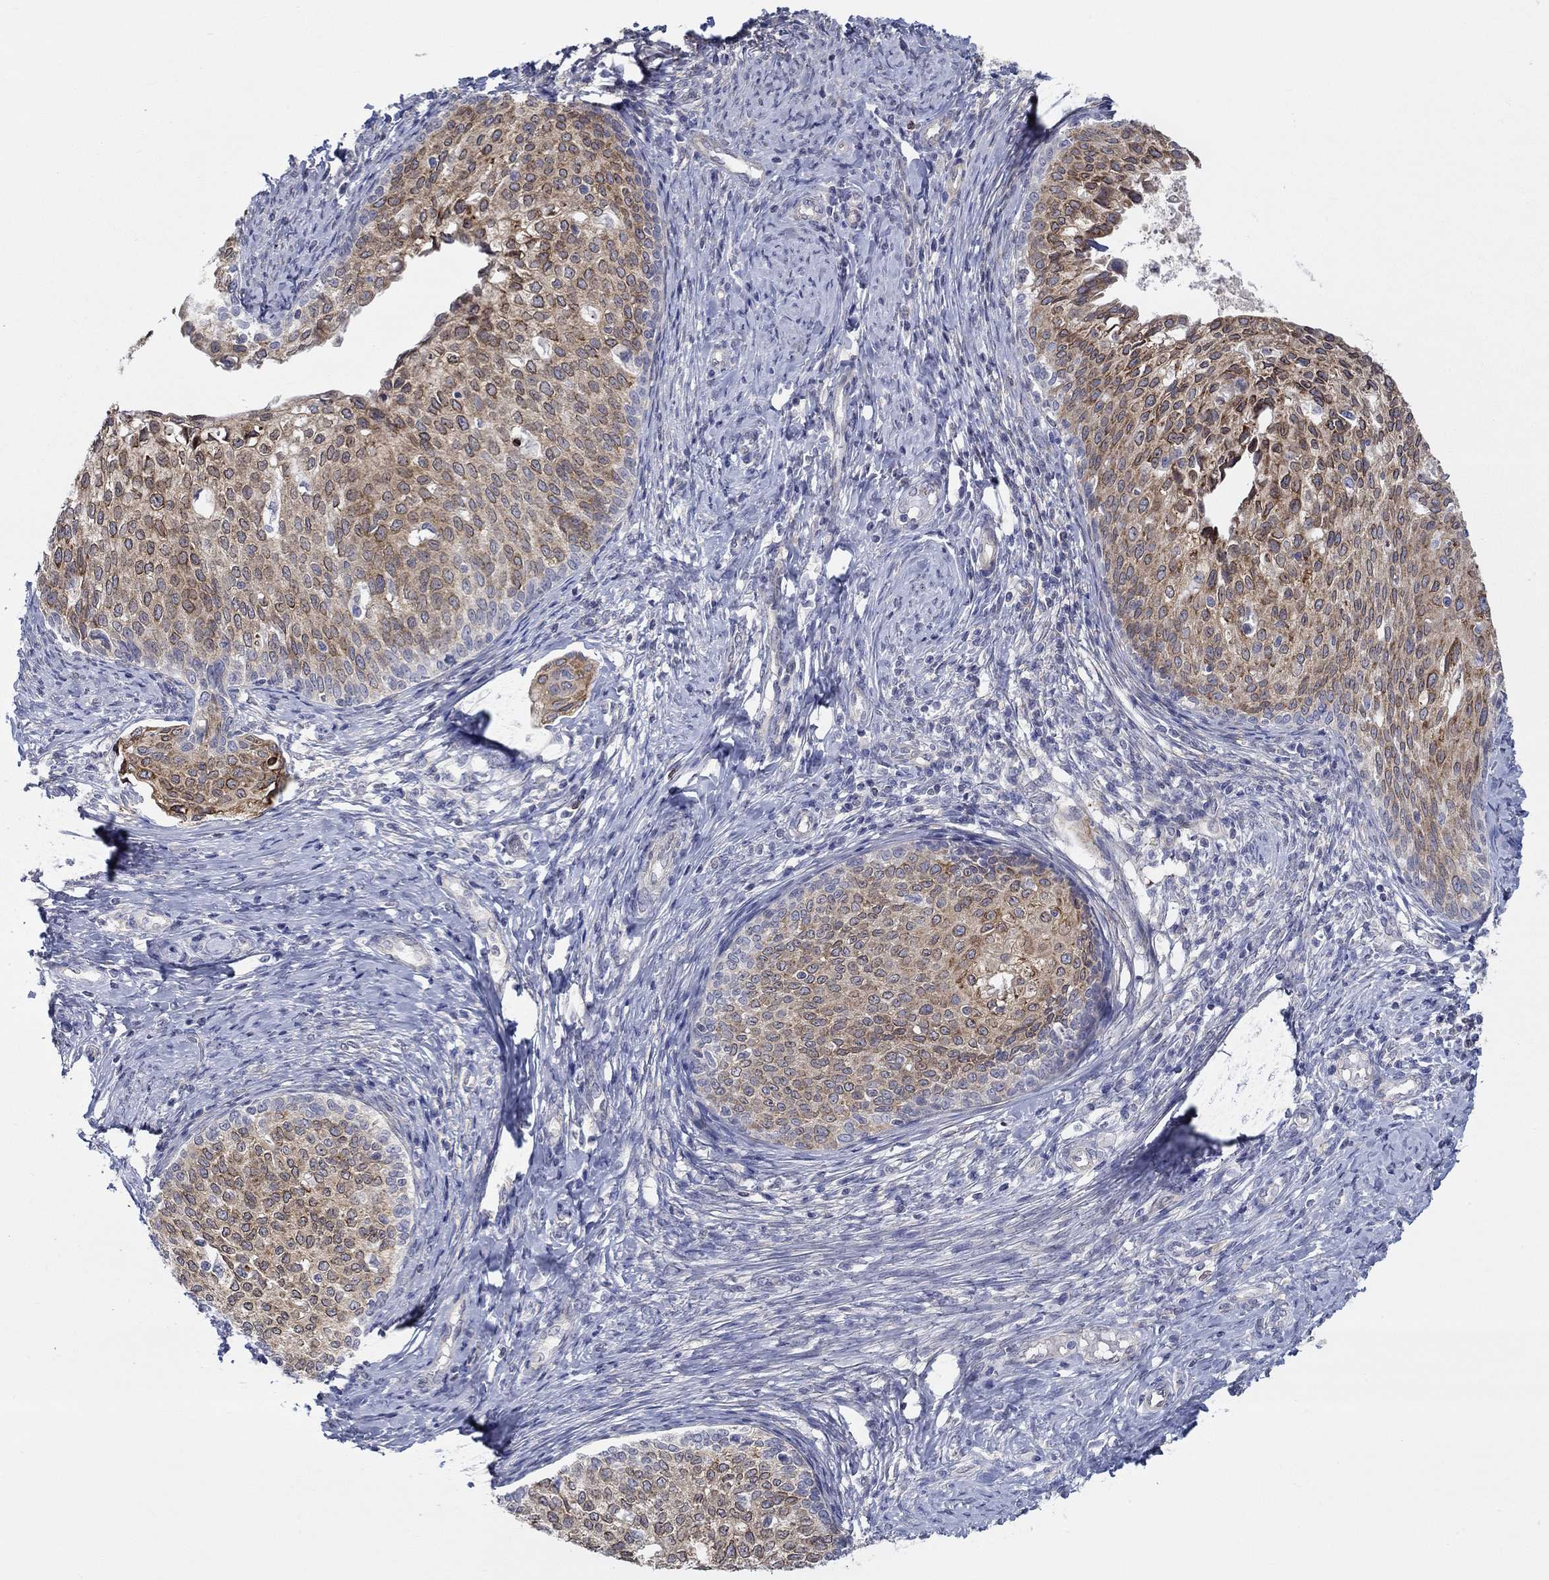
{"staining": {"intensity": "moderate", "quantity": ">75%", "location": "cytoplasmic/membranous"}, "tissue": "cervical cancer", "cell_type": "Tumor cells", "image_type": "cancer", "snomed": [{"axis": "morphology", "description": "Squamous cell carcinoma, NOS"}, {"axis": "topography", "description": "Cervix"}], "caption": "Protein staining displays moderate cytoplasmic/membranous positivity in approximately >75% of tumor cells in cervical cancer. Immunohistochemistry (ihc) stains the protein in brown and the nuclei are stained blue.", "gene": "ERMP1", "patient": {"sex": "female", "age": 51}}